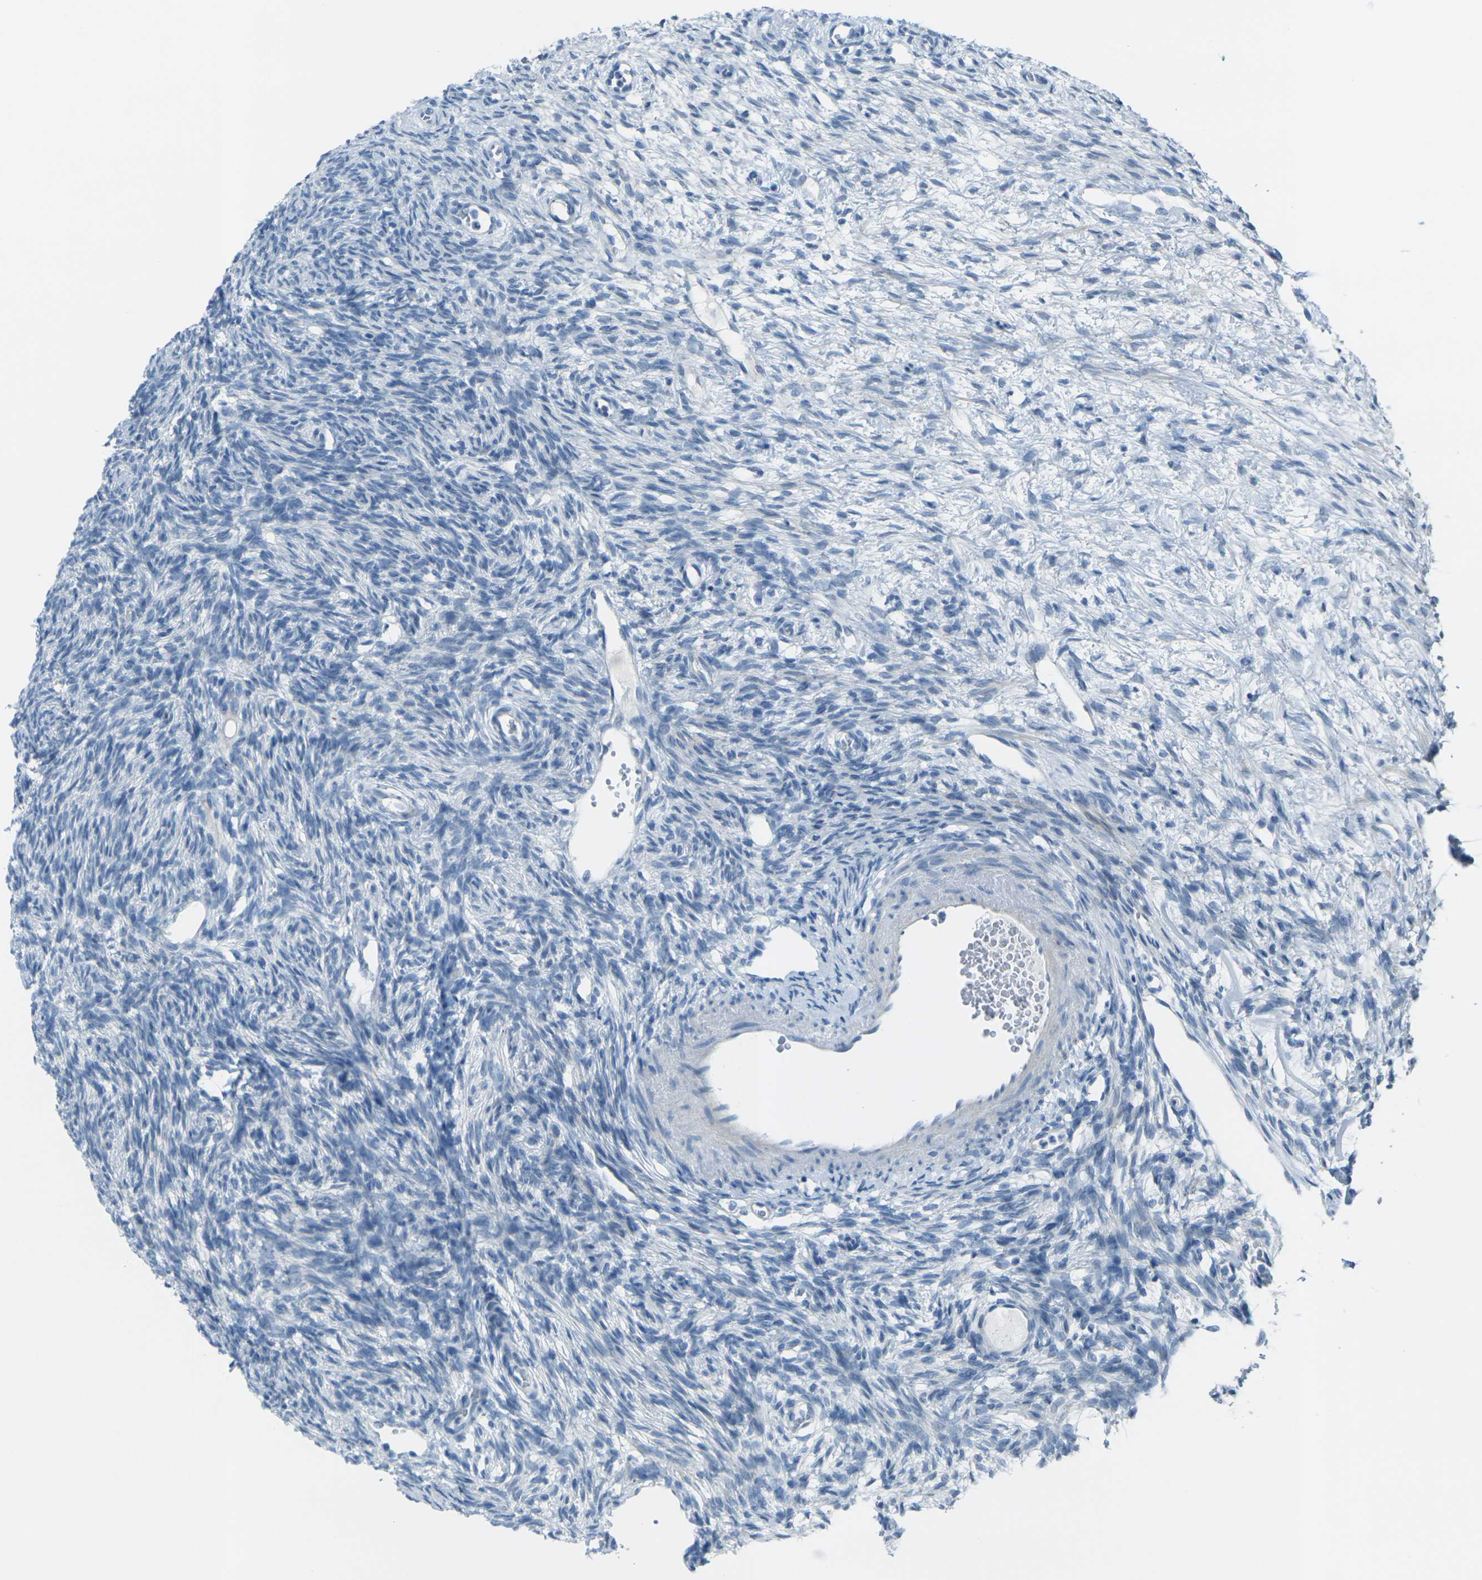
{"staining": {"intensity": "moderate", "quantity": "<25%", "location": "cytoplasmic/membranous"}, "tissue": "ovary", "cell_type": "Follicle cells", "image_type": "normal", "snomed": [{"axis": "morphology", "description": "Normal tissue, NOS"}, {"axis": "topography", "description": "Ovary"}], "caption": "Immunohistochemical staining of unremarkable human ovary demonstrates <25% levels of moderate cytoplasmic/membranous protein expression in approximately <25% of follicle cells. The staining is performed using DAB brown chromogen to label protein expression. The nuclei are counter-stained blue using hematoxylin.", "gene": "ANKRD46", "patient": {"sex": "female", "age": 33}}